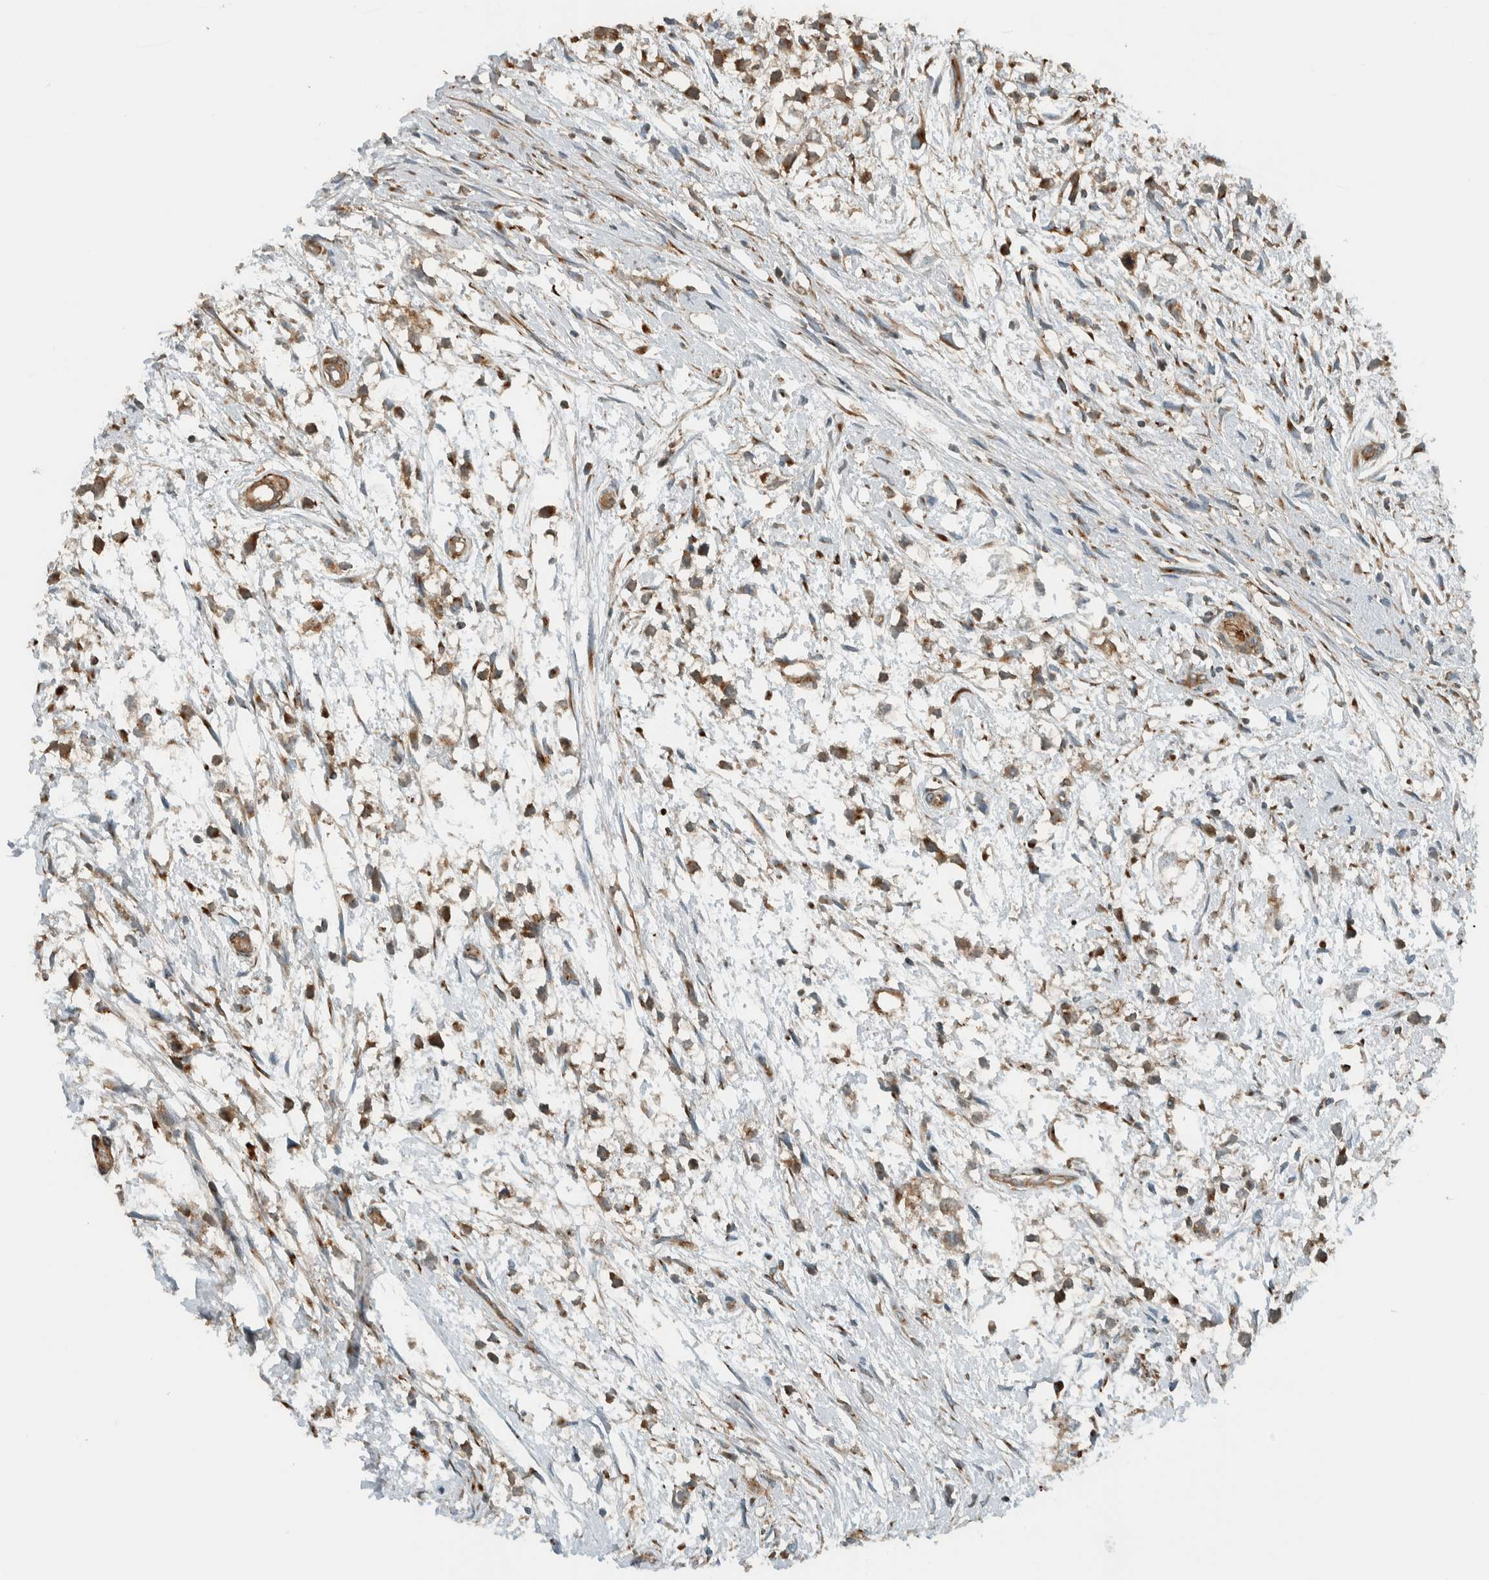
{"staining": {"intensity": "weak", "quantity": ">75%", "location": "cytoplasmic/membranous"}, "tissue": "testis cancer", "cell_type": "Tumor cells", "image_type": "cancer", "snomed": [{"axis": "morphology", "description": "Seminoma, NOS"}, {"axis": "morphology", "description": "Carcinoma, Embryonal, NOS"}, {"axis": "topography", "description": "Testis"}], "caption": "Protein staining displays weak cytoplasmic/membranous expression in approximately >75% of tumor cells in testis cancer.", "gene": "EXOC7", "patient": {"sex": "male", "age": 51}}